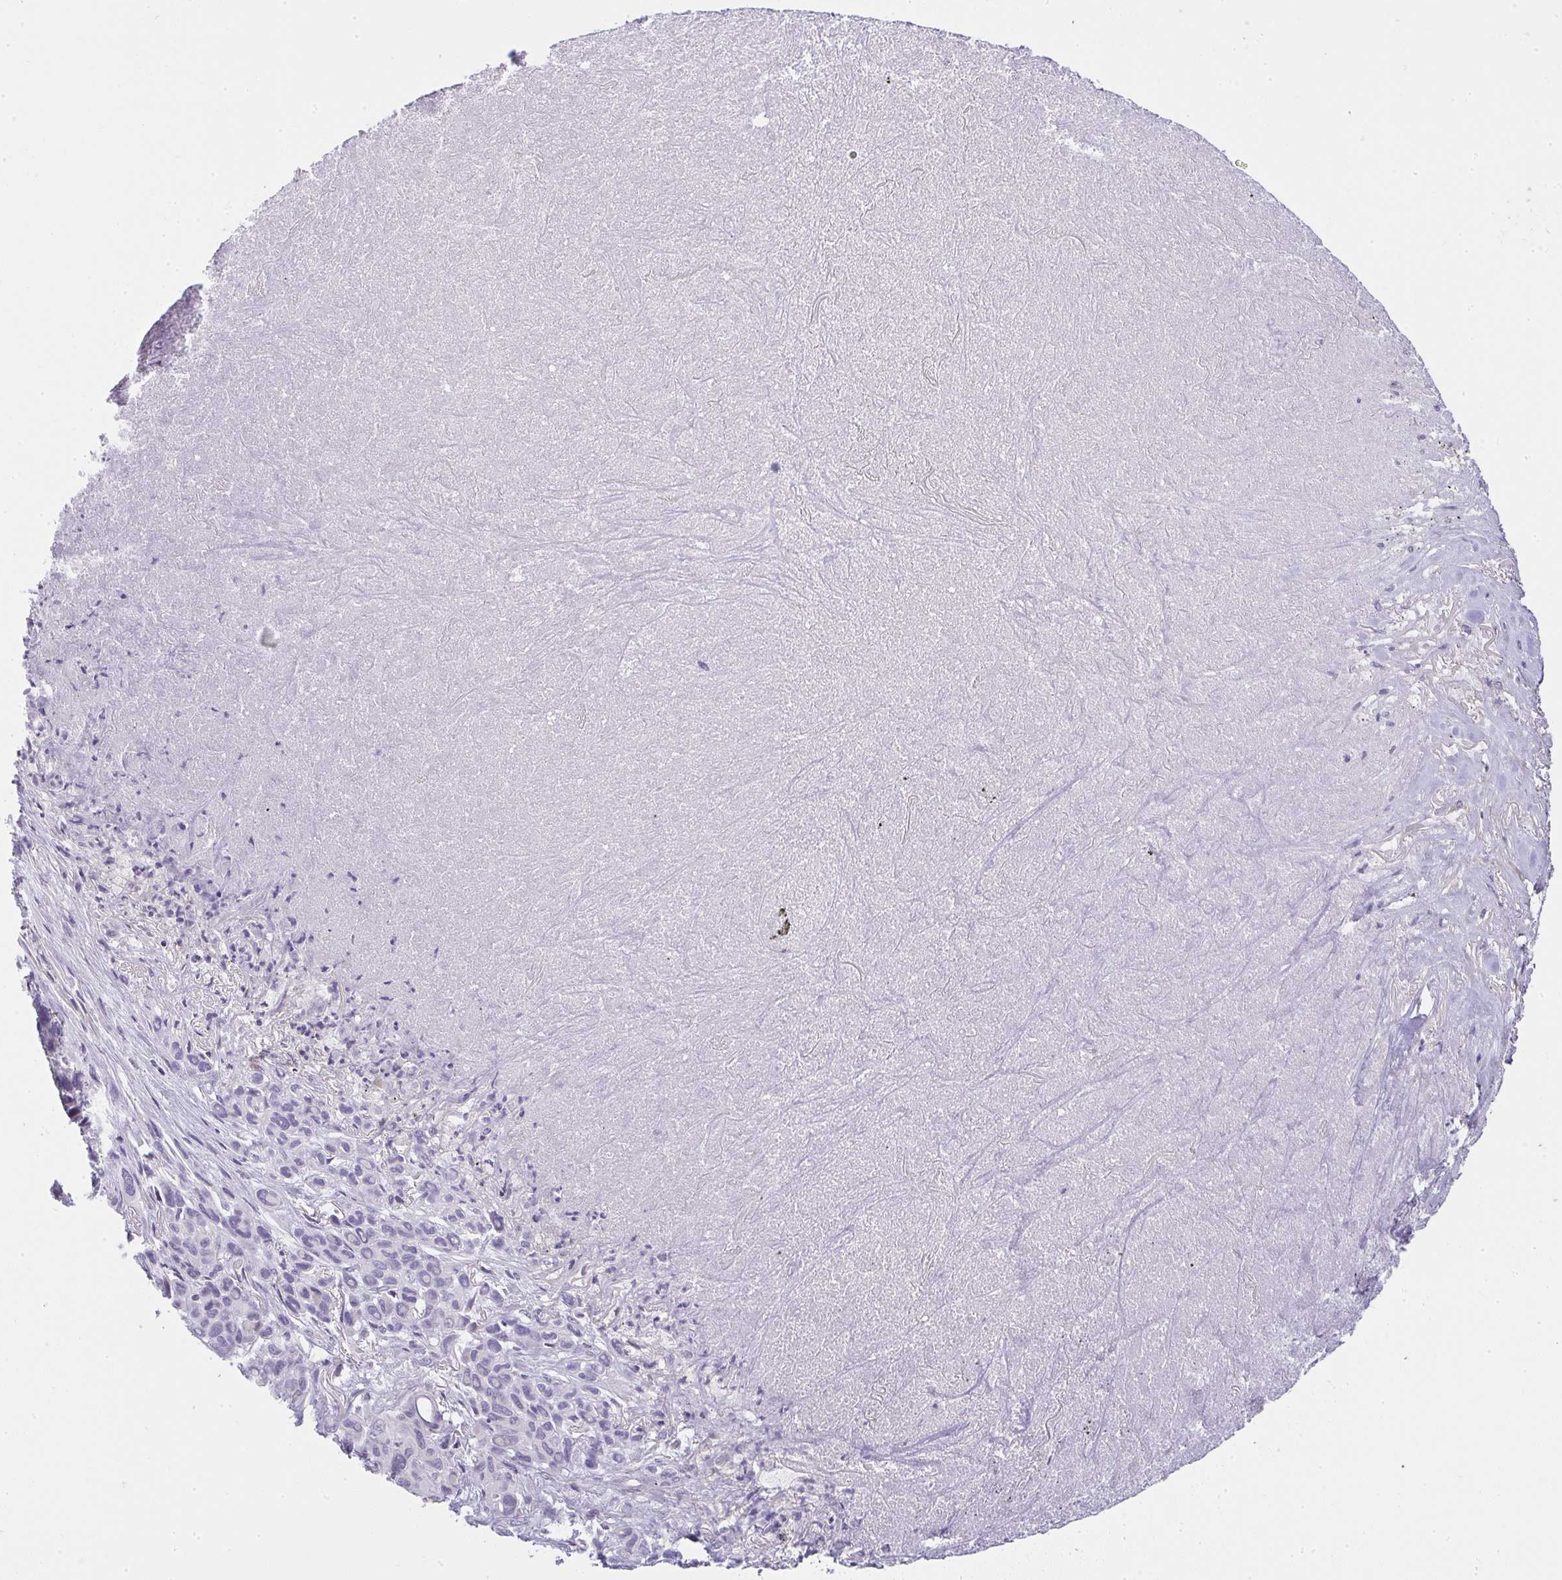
{"staining": {"intensity": "negative", "quantity": "none", "location": "none"}, "tissue": "melanoma", "cell_type": "Tumor cells", "image_type": "cancer", "snomed": [{"axis": "morphology", "description": "Malignant melanoma, Metastatic site"}, {"axis": "topography", "description": "Lung"}], "caption": "A high-resolution histopathology image shows IHC staining of malignant melanoma (metastatic site), which demonstrates no significant staining in tumor cells.", "gene": "CACNA1S", "patient": {"sex": "male", "age": 48}}